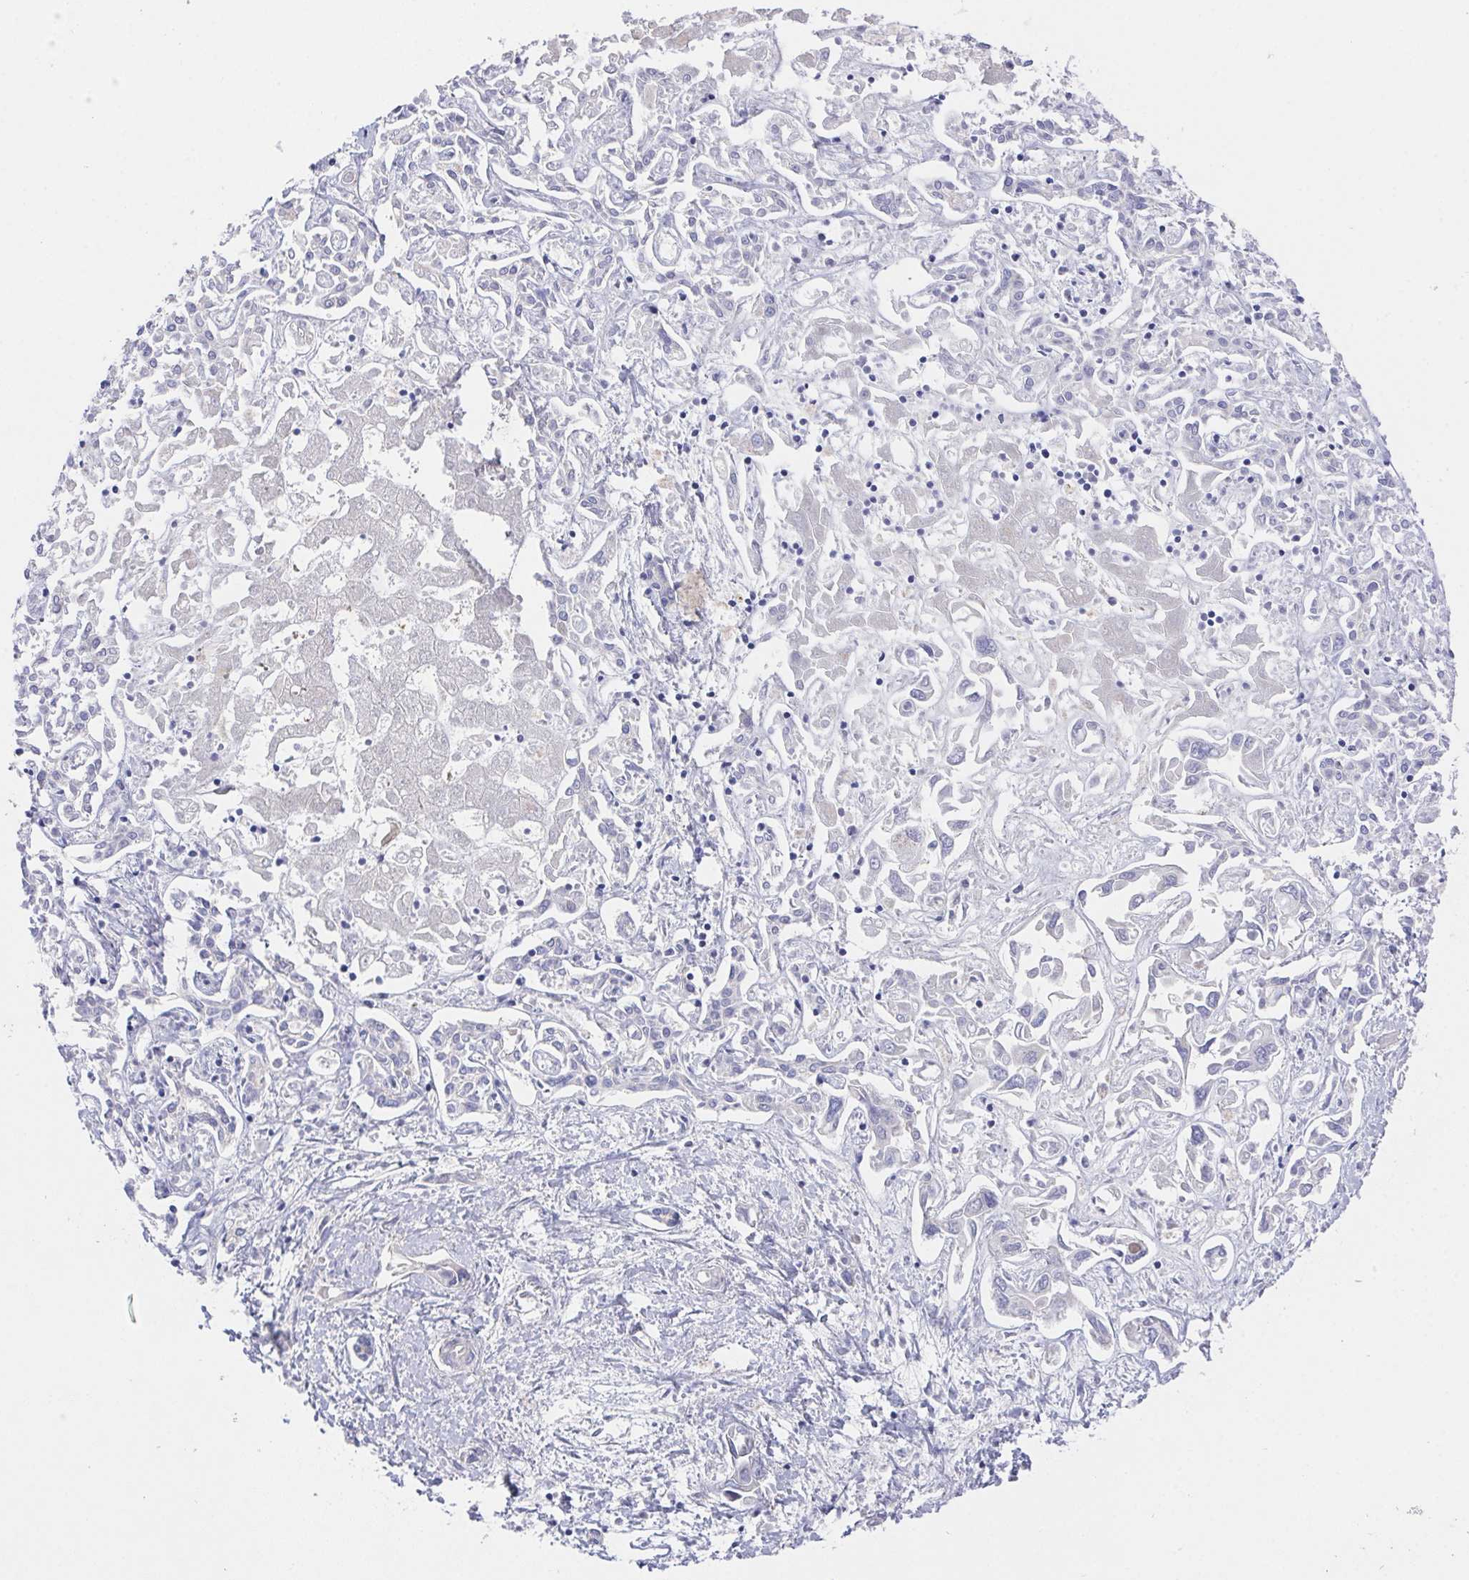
{"staining": {"intensity": "negative", "quantity": "none", "location": "none"}, "tissue": "liver cancer", "cell_type": "Tumor cells", "image_type": "cancer", "snomed": [{"axis": "morphology", "description": "Cholangiocarcinoma"}, {"axis": "topography", "description": "Liver"}], "caption": "Immunohistochemistry (IHC) micrograph of neoplastic tissue: liver cancer (cholangiocarcinoma) stained with DAB exhibits no significant protein positivity in tumor cells. (Stains: DAB (3,3'-diaminobenzidine) IHC with hematoxylin counter stain, Microscopy: brightfield microscopy at high magnification).", "gene": "PRG3", "patient": {"sex": "female", "age": 64}}